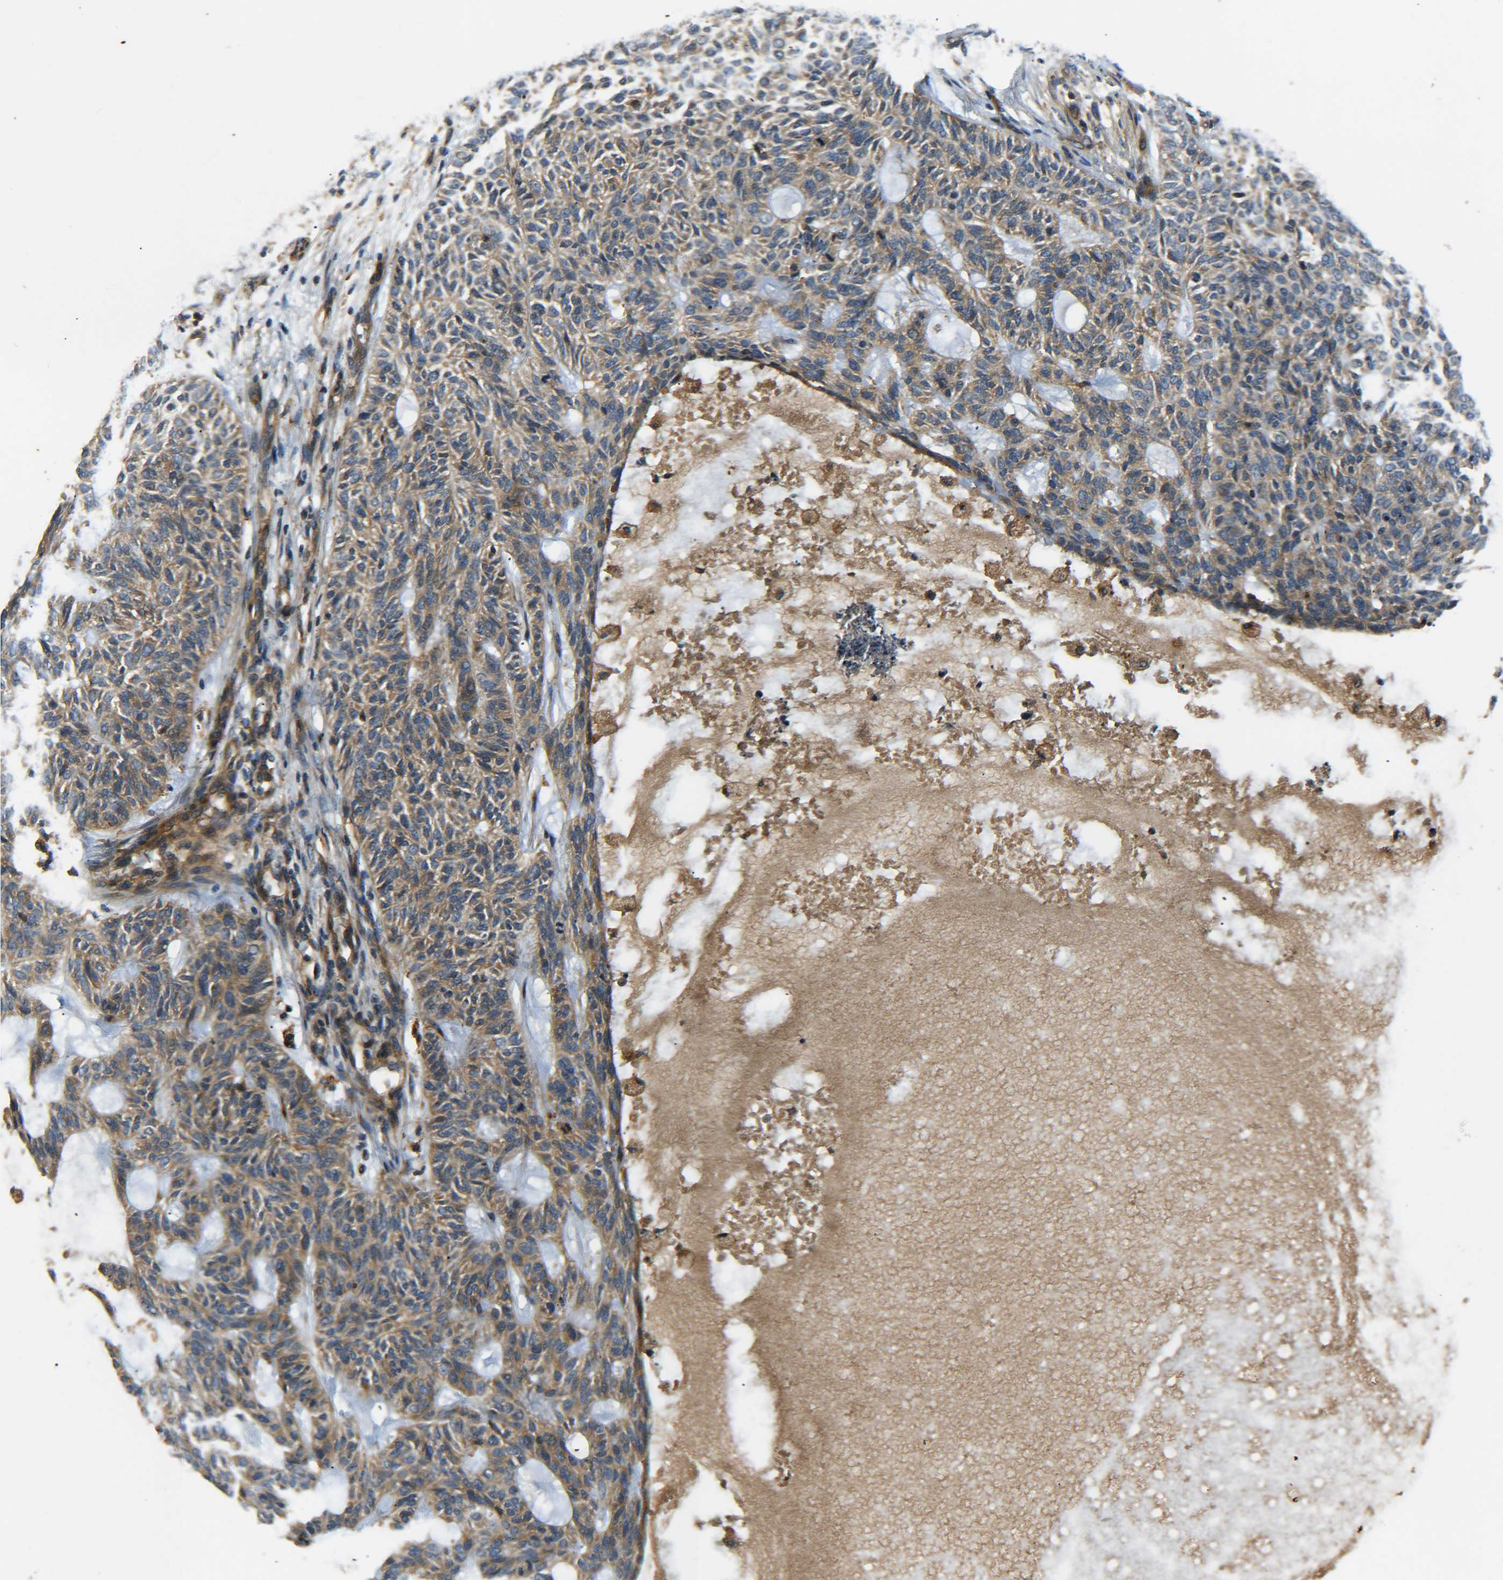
{"staining": {"intensity": "weak", "quantity": ">75%", "location": "cytoplasmic/membranous"}, "tissue": "skin cancer", "cell_type": "Tumor cells", "image_type": "cancer", "snomed": [{"axis": "morphology", "description": "Basal cell carcinoma"}, {"axis": "topography", "description": "Skin"}], "caption": "Protein analysis of basal cell carcinoma (skin) tissue reveals weak cytoplasmic/membranous staining in about >75% of tumor cells.", "gene": "LRCH3", "patient": {"sex": "male", "age": 87}}